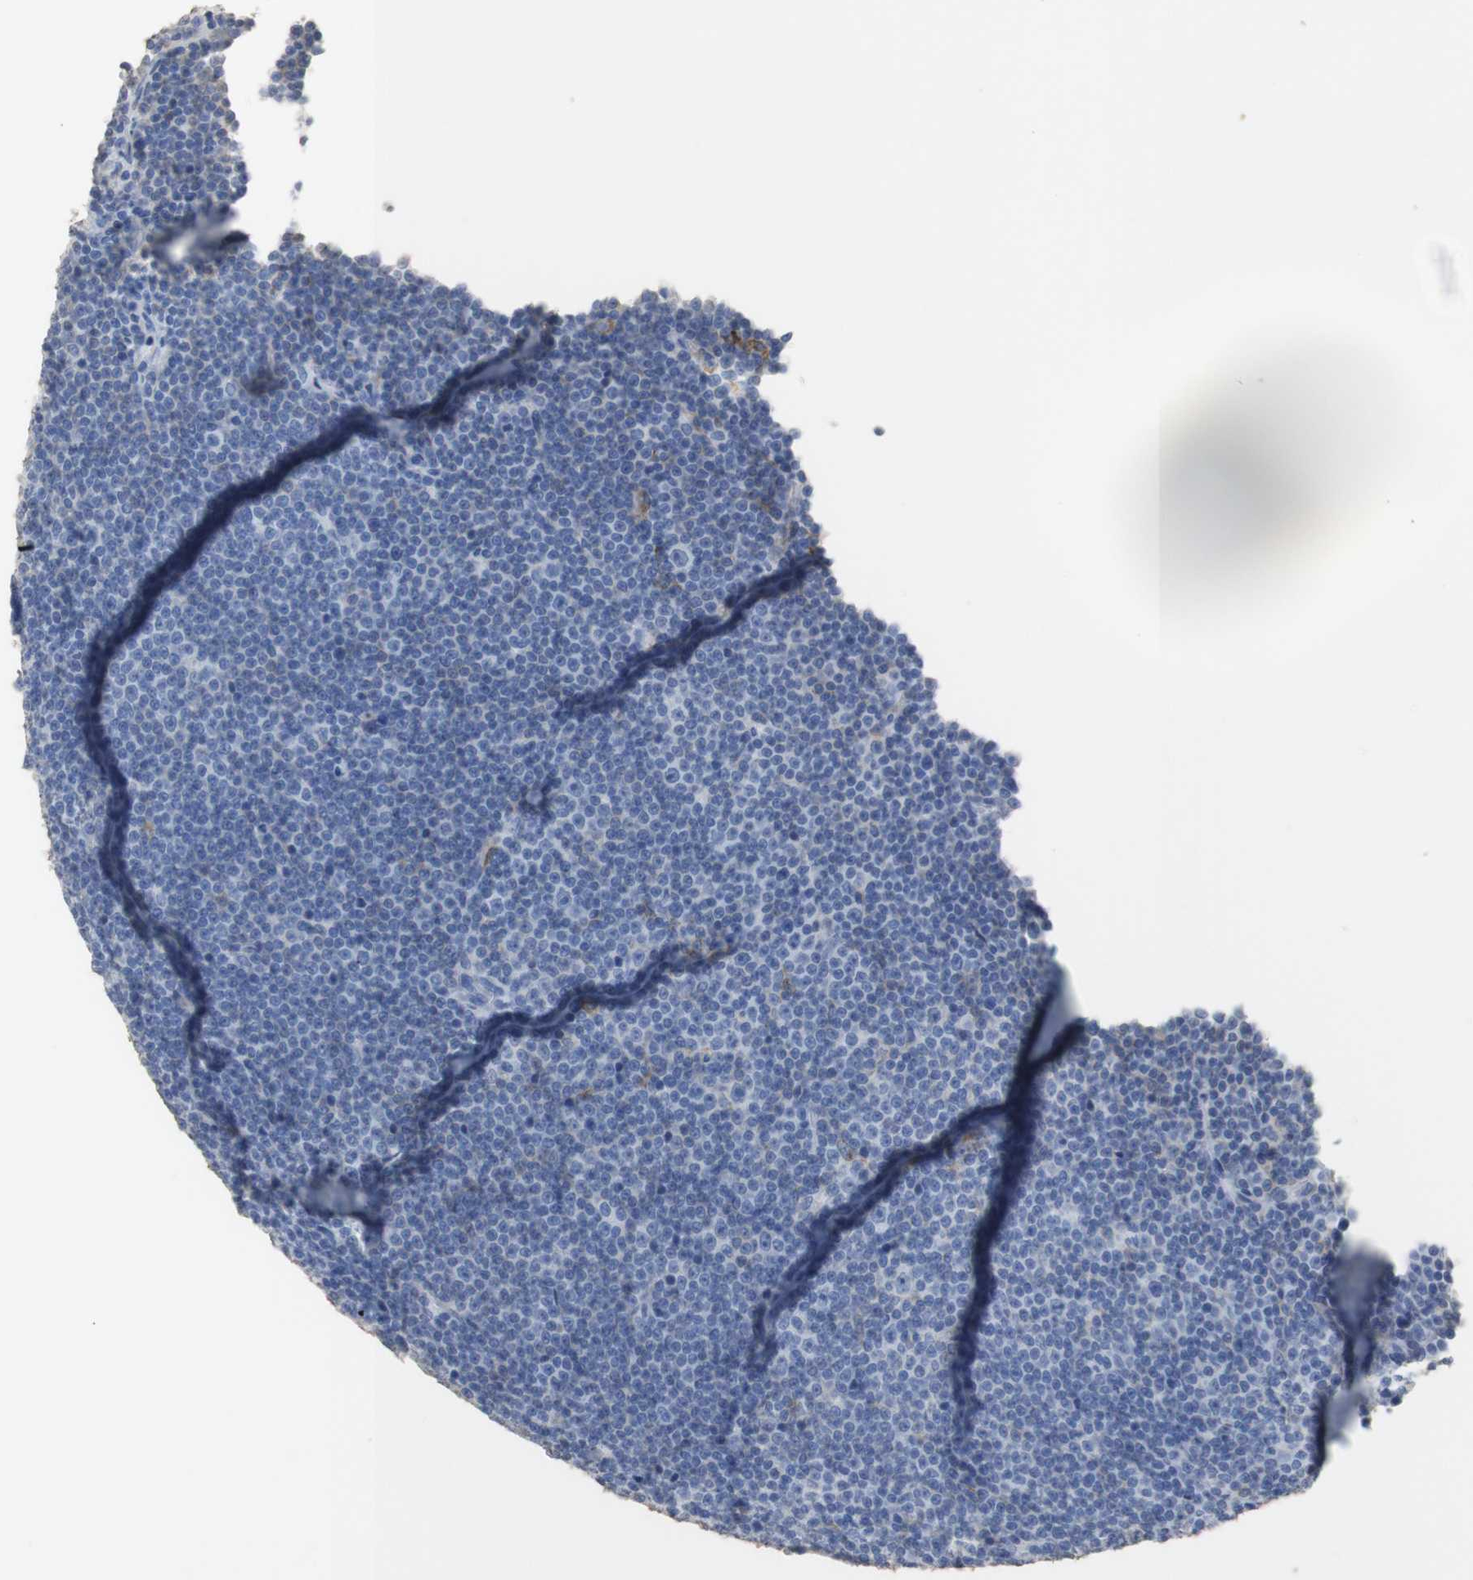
{"staining": {"intensity": "negative", "quantity": "none", "location": "none"}, "tissue": "lymphoma", "cell_type": "Tumor cells", "image_type": "cancer", "snomed": [{"axis": "morphology", "description": "Malignant lymphoma, non-Hodgkin's type, Low grade"}, {"axis": "topography", "description": "Lymph node"}], "caption": "Tumor cells show no significant expression in lymphoma. The staining is performed using DAB (3,3'-diaminobenzidine) brown chromogen with nuclei counter-stained in using hematoxylin.", "gene": "L1CAM", "patient": {"sex": "female", "age": 67}}